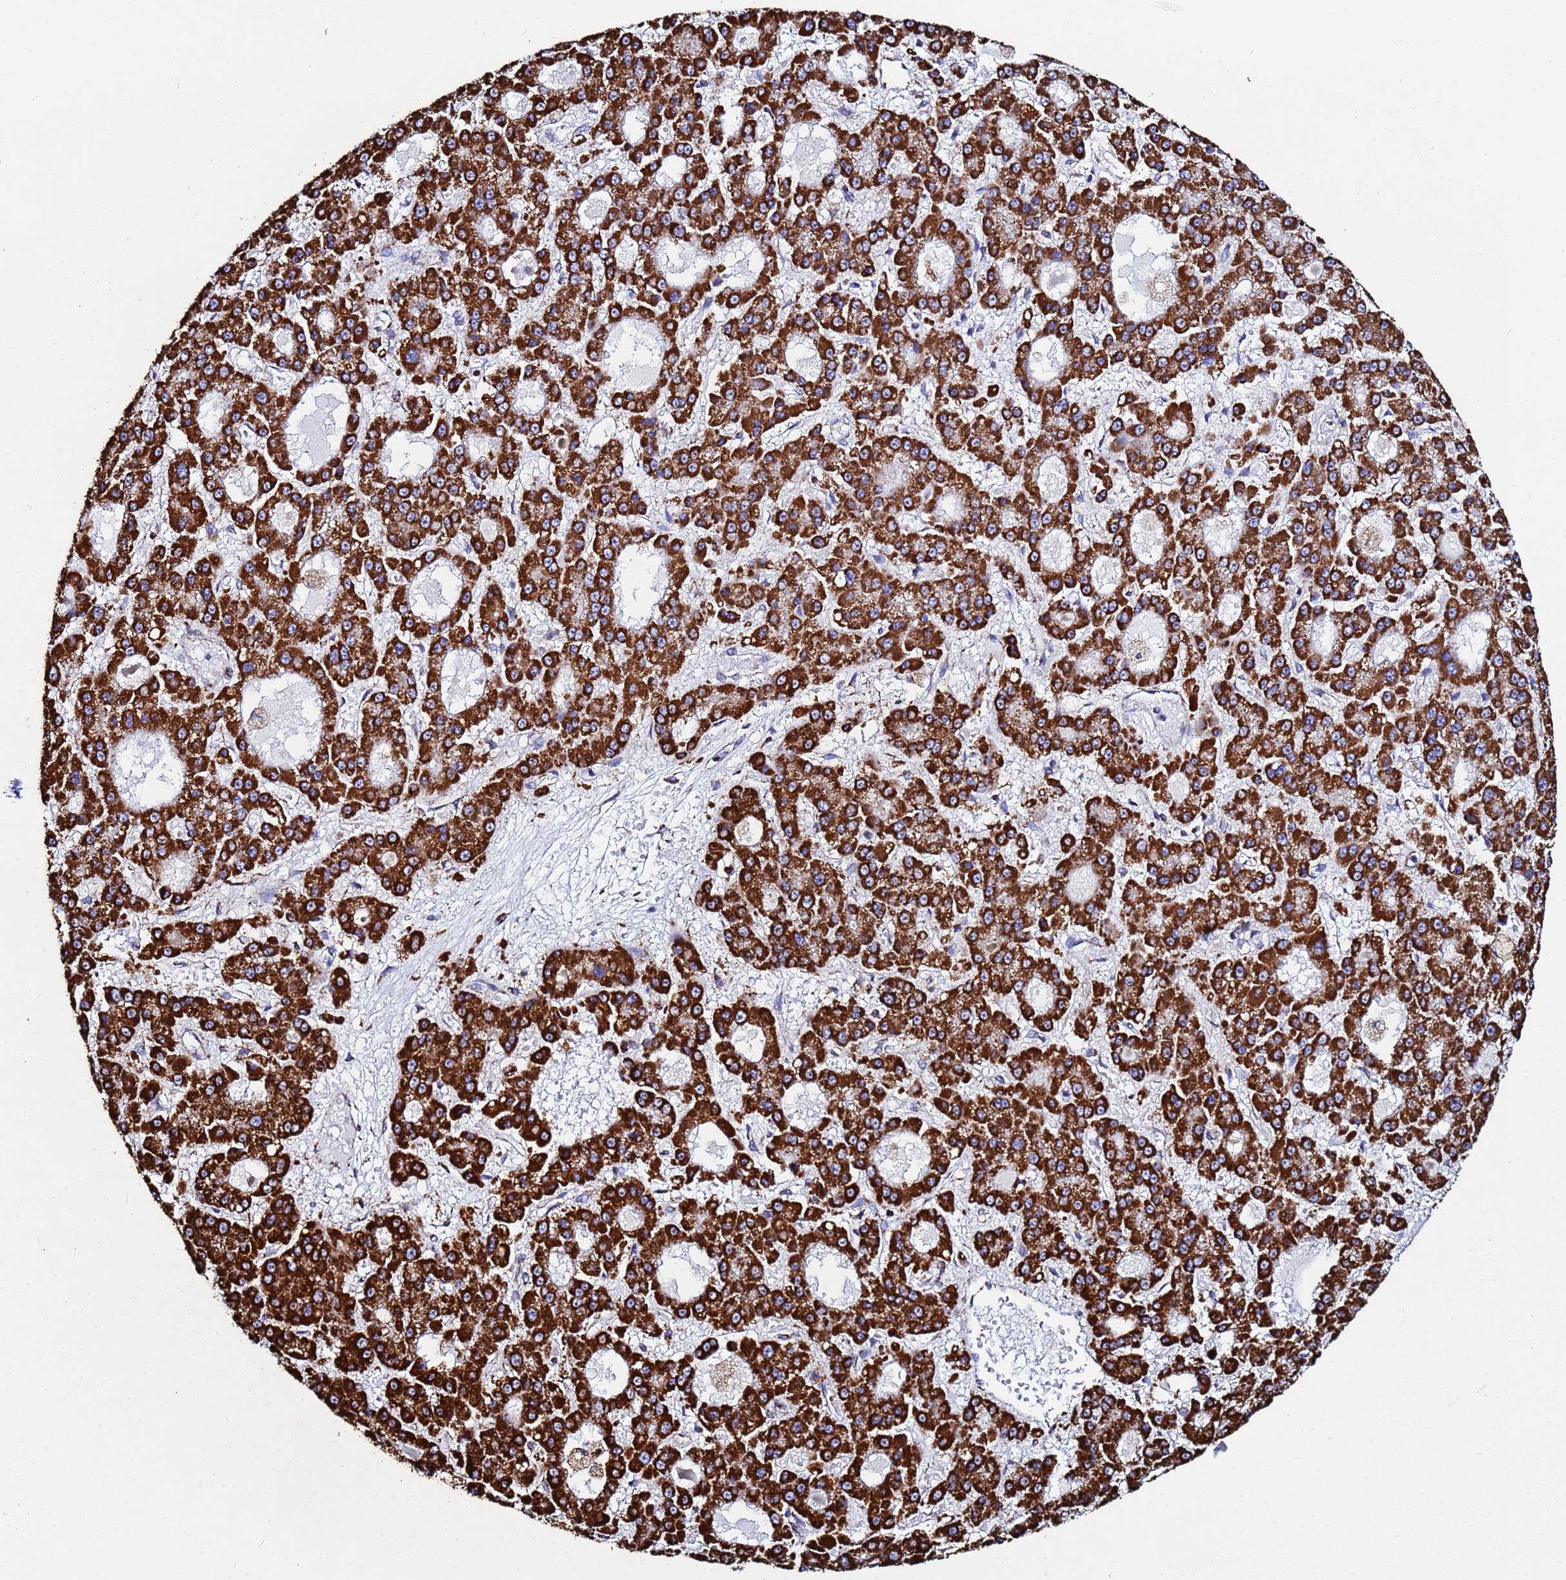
{"staining": {"intensity": "strong", "quantity": ">75%", "location": "cytoplasmic/membranous"}, "tissue": "liver cancer", "cell_type": "Tumor cells", "image_type": "cancer", "snomed": [{"axis": "morphology", "description": "Carcinoma, Hepatocellular, NOS"}, {"axis": "topography", "description": "Liver"}], "caption": "A brown stain highlights strong cytoplasmic/membranous staining of a protein in human liver cancer (hepatocellular carcinoma) tumor cells.", "gene": "GLUD1", "patient": {"sex": "male", "age": 70}}